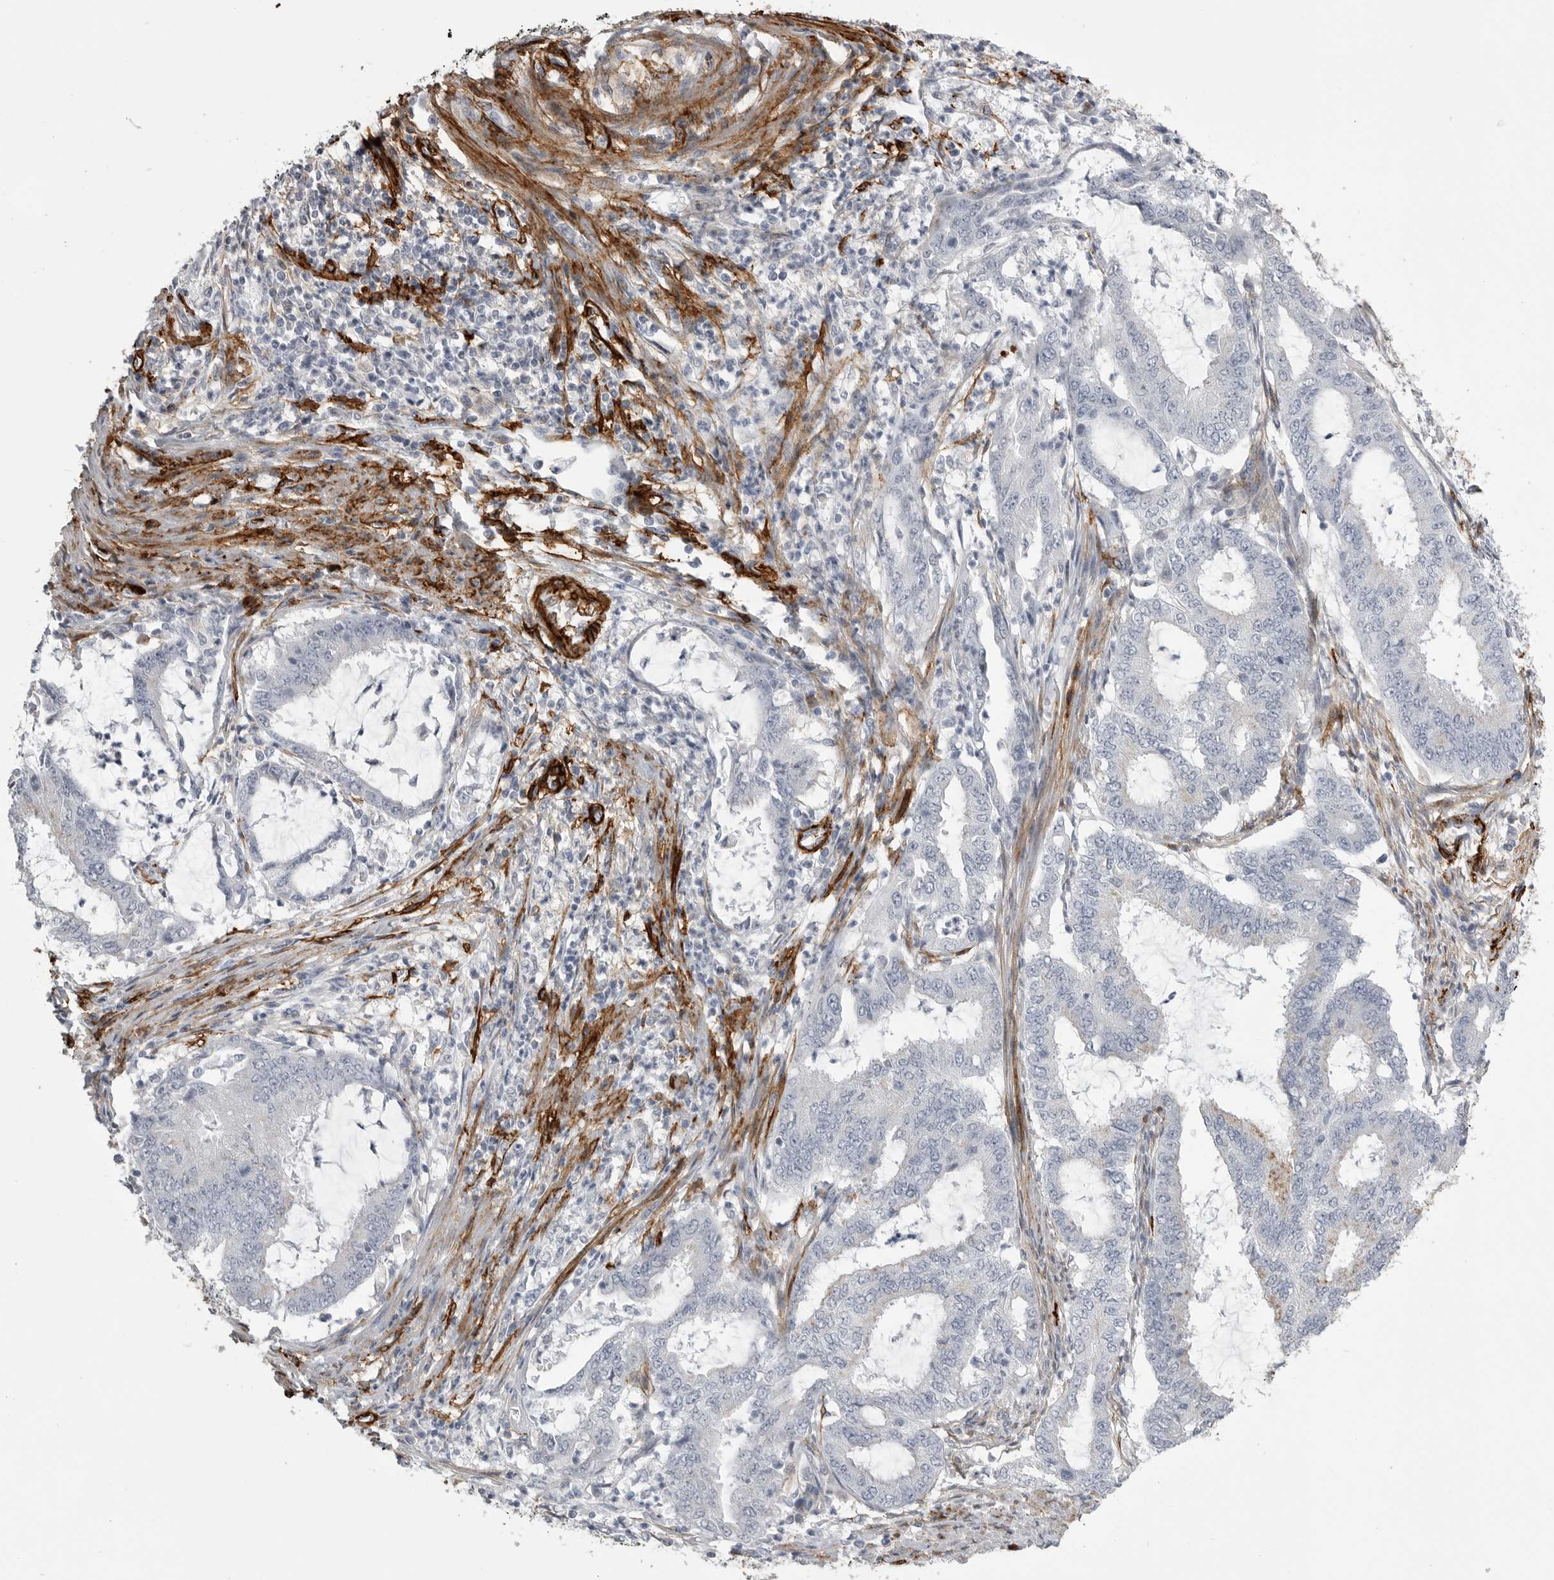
{"staining": {"intensity": "negative", "quantity": "none", "location": "none"}, "tissue": "endometrial cancer", "cell_type": "Tumor cells", "image_type": "cancer", "snomed": [{"axis": "morphology", "description": "Adenocarcinoma, NOS"}, {"axis": "topography", "description": "Endometrium"}], "caption": "Immunohistochemical staining of human endometrial cancer displays no significant expression in tumor cells.", "gene": "AOC3", "patient": {"sex": "female", "age": 51}}